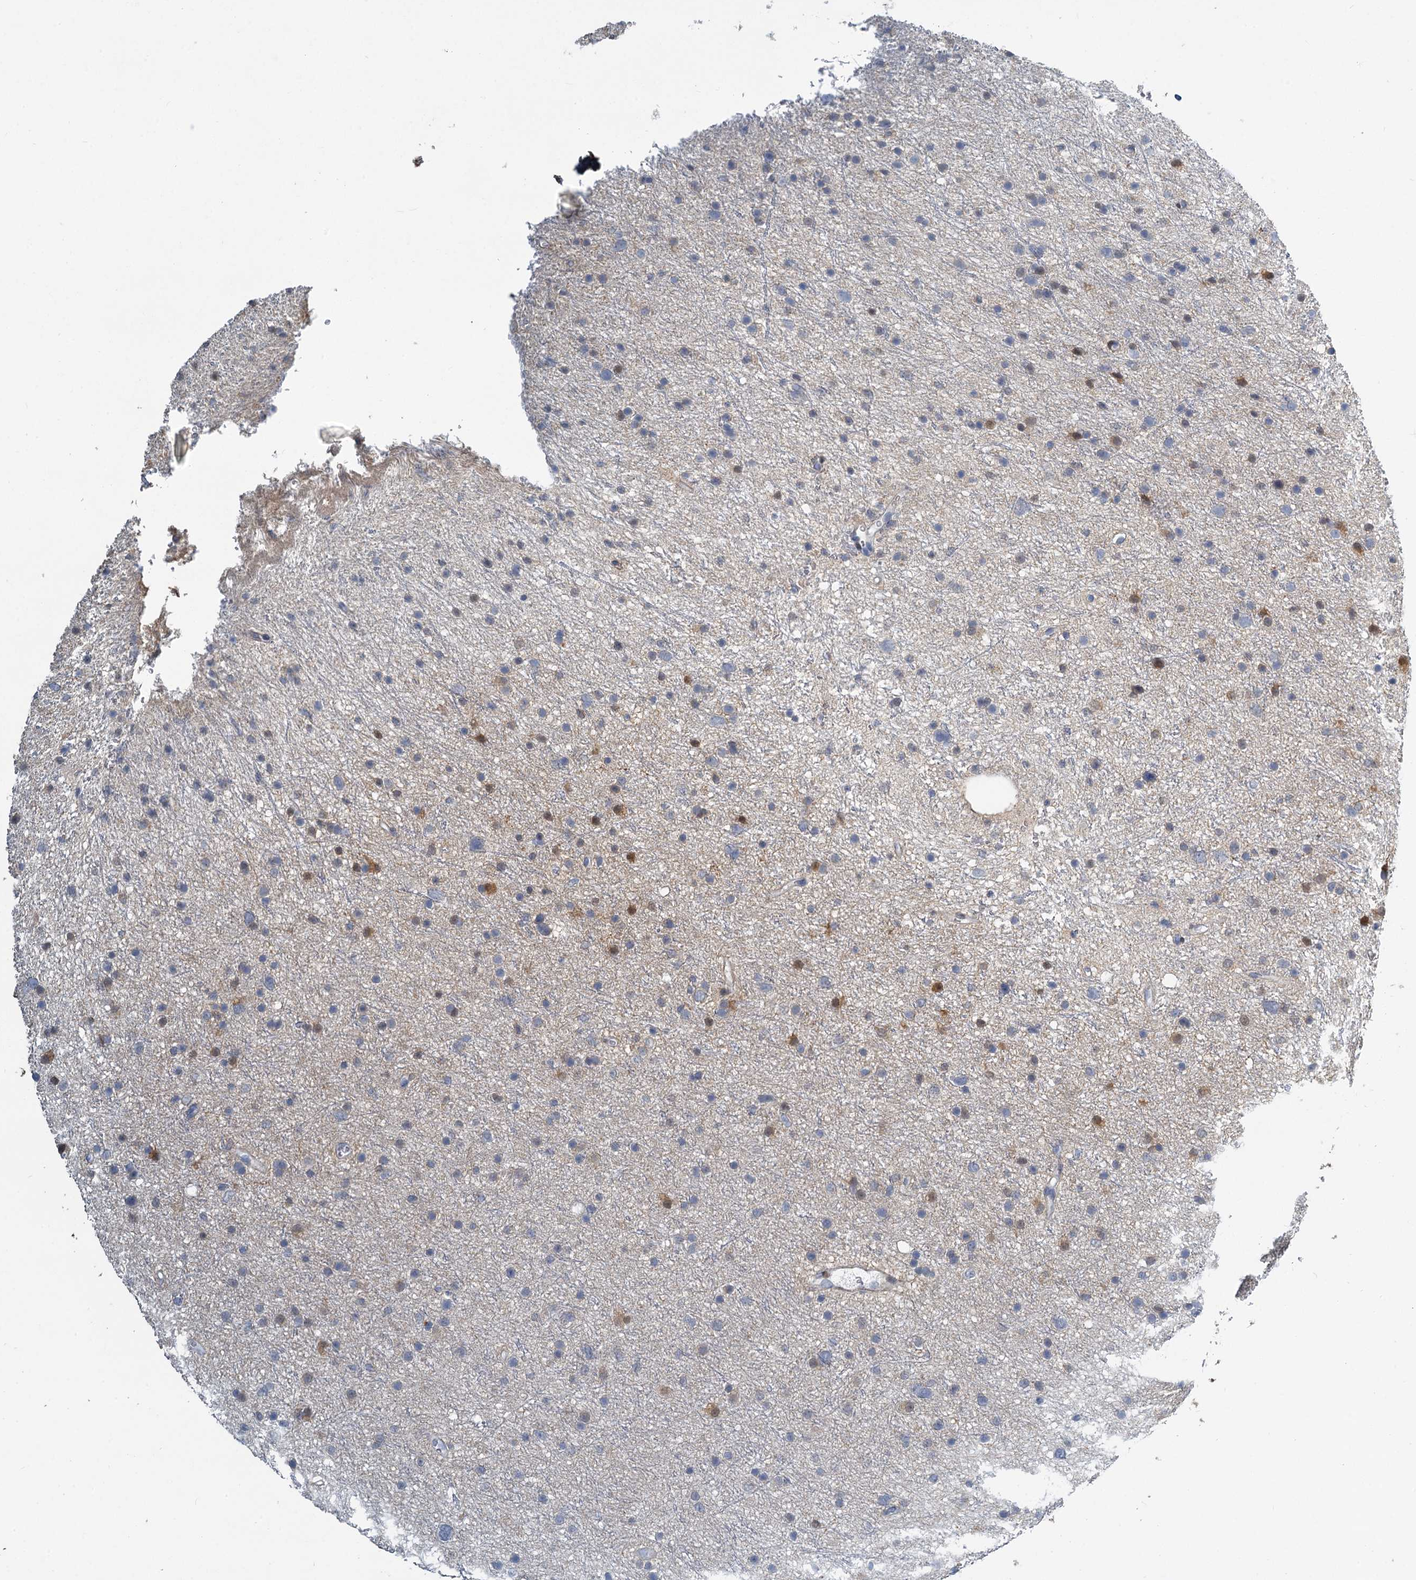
{"staining": {"intensity": "weak", "quantity": "<25%", "location": "cytoplasmic/membranous,nuclear"}, "tissue": "glioma", "cell_type": "Tumor cells", "image_type": "cancer", "snomed": [{"axis": "morphology", "description": "Glioma, malignant, Low grade"}, {"axis": "topography", "description": "Cerebral cortex"}], "caption": "Protein analysis of glioma exhibits no significant positivity in tumor cells.", "gene": "S100A6", "patient": {"sex": "female", "age": 39}}